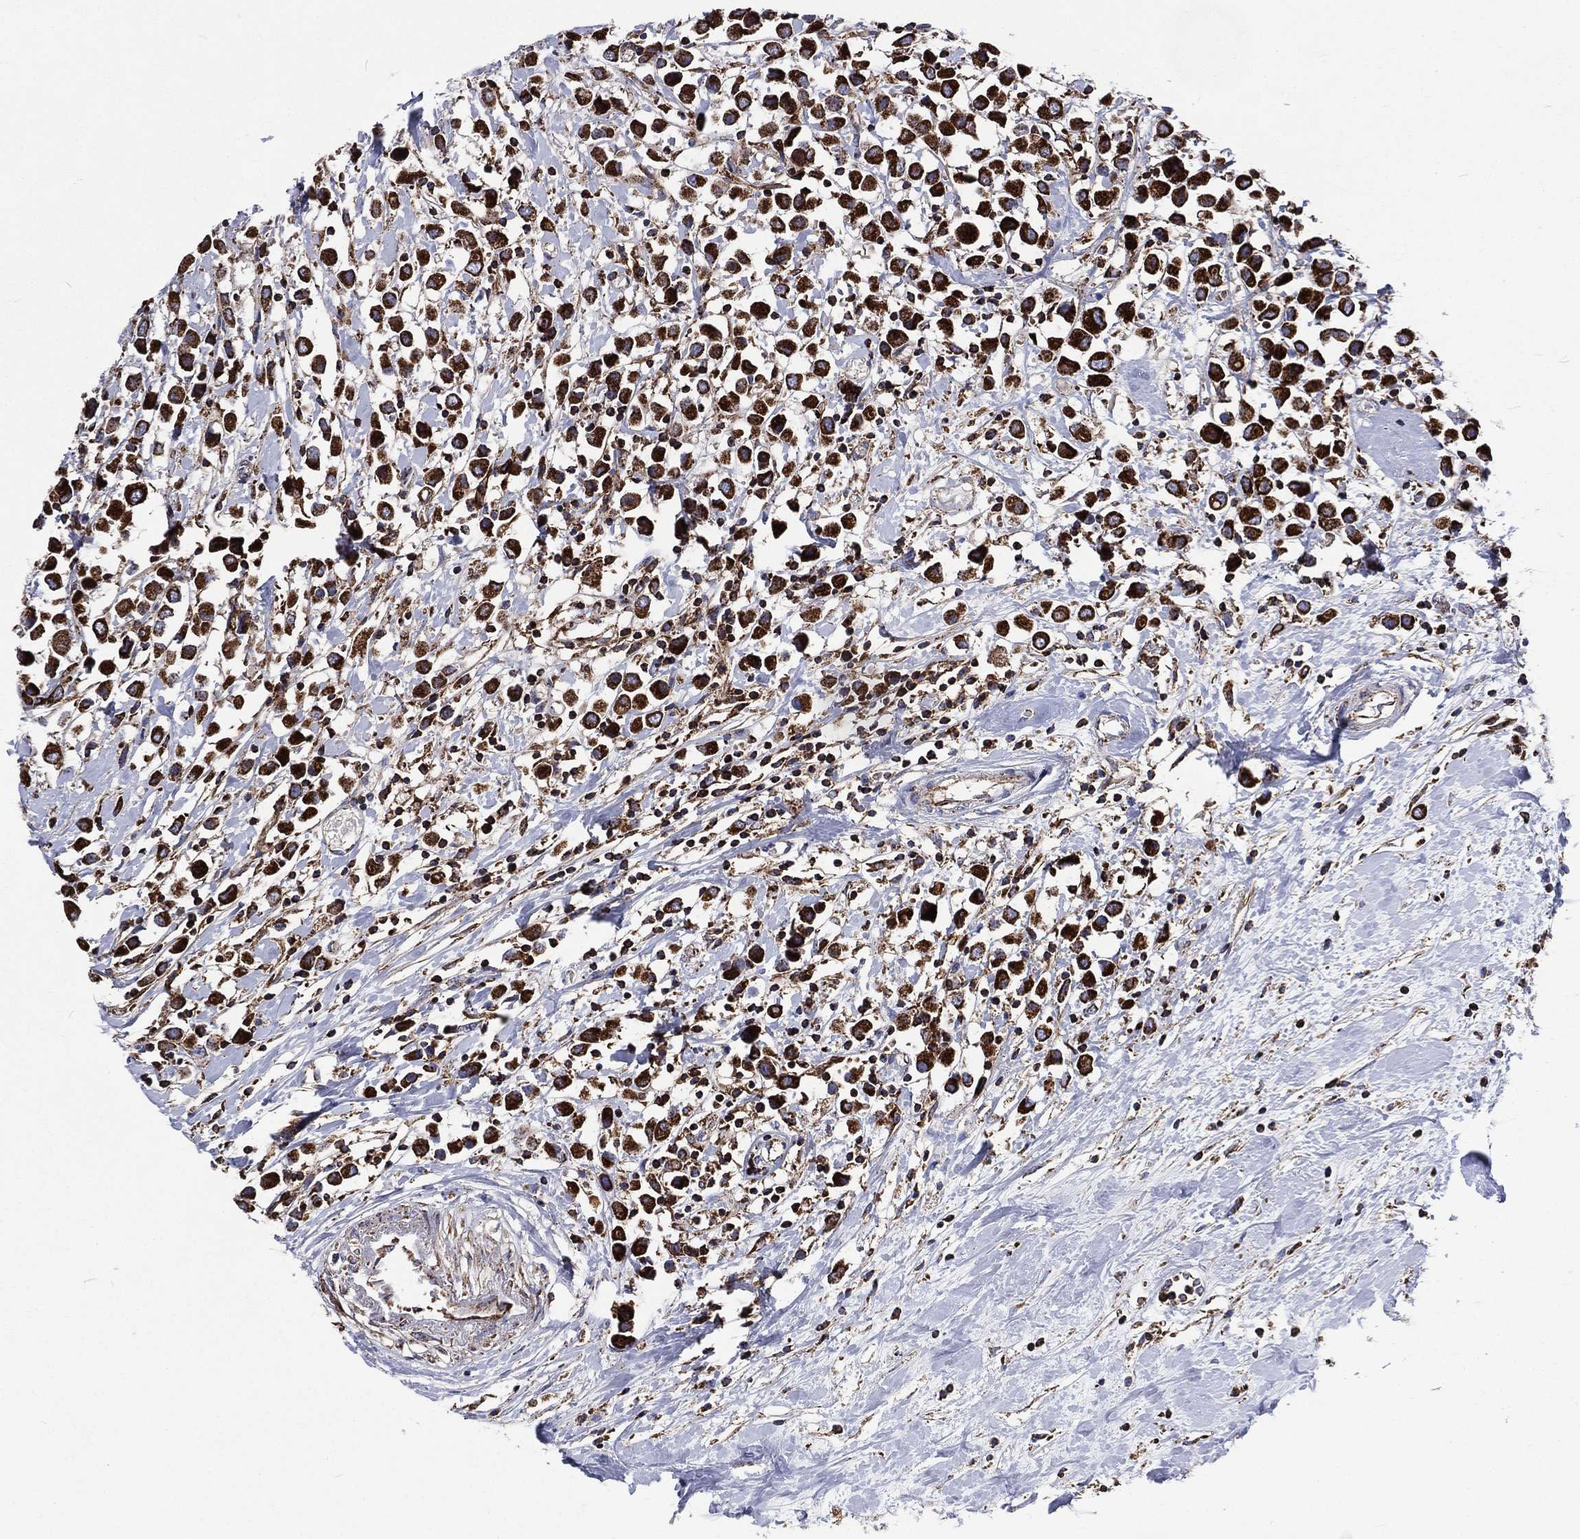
{"staining": {"intensity": "strong", "quantity": ">75%", "location": "cytoplasmic/membranous"}, "tissue": "breast cancer", "cell_type": "Tumor cells", "image_type": "cancer", "snomed": [{"axis": "morphology", "description": "Duct carcinoma"}, {"axis": "topography", "description": "Breast"}], "caption": "High-power microscopy captured an IHC photomicrograph of breast intraductal carcinoma, revealing strong cytoplasmic/membranous expression in approximately >75% of tumor cells.", "gene": "ANKRD37", "patient": {"sex": "female", "age": 61}}